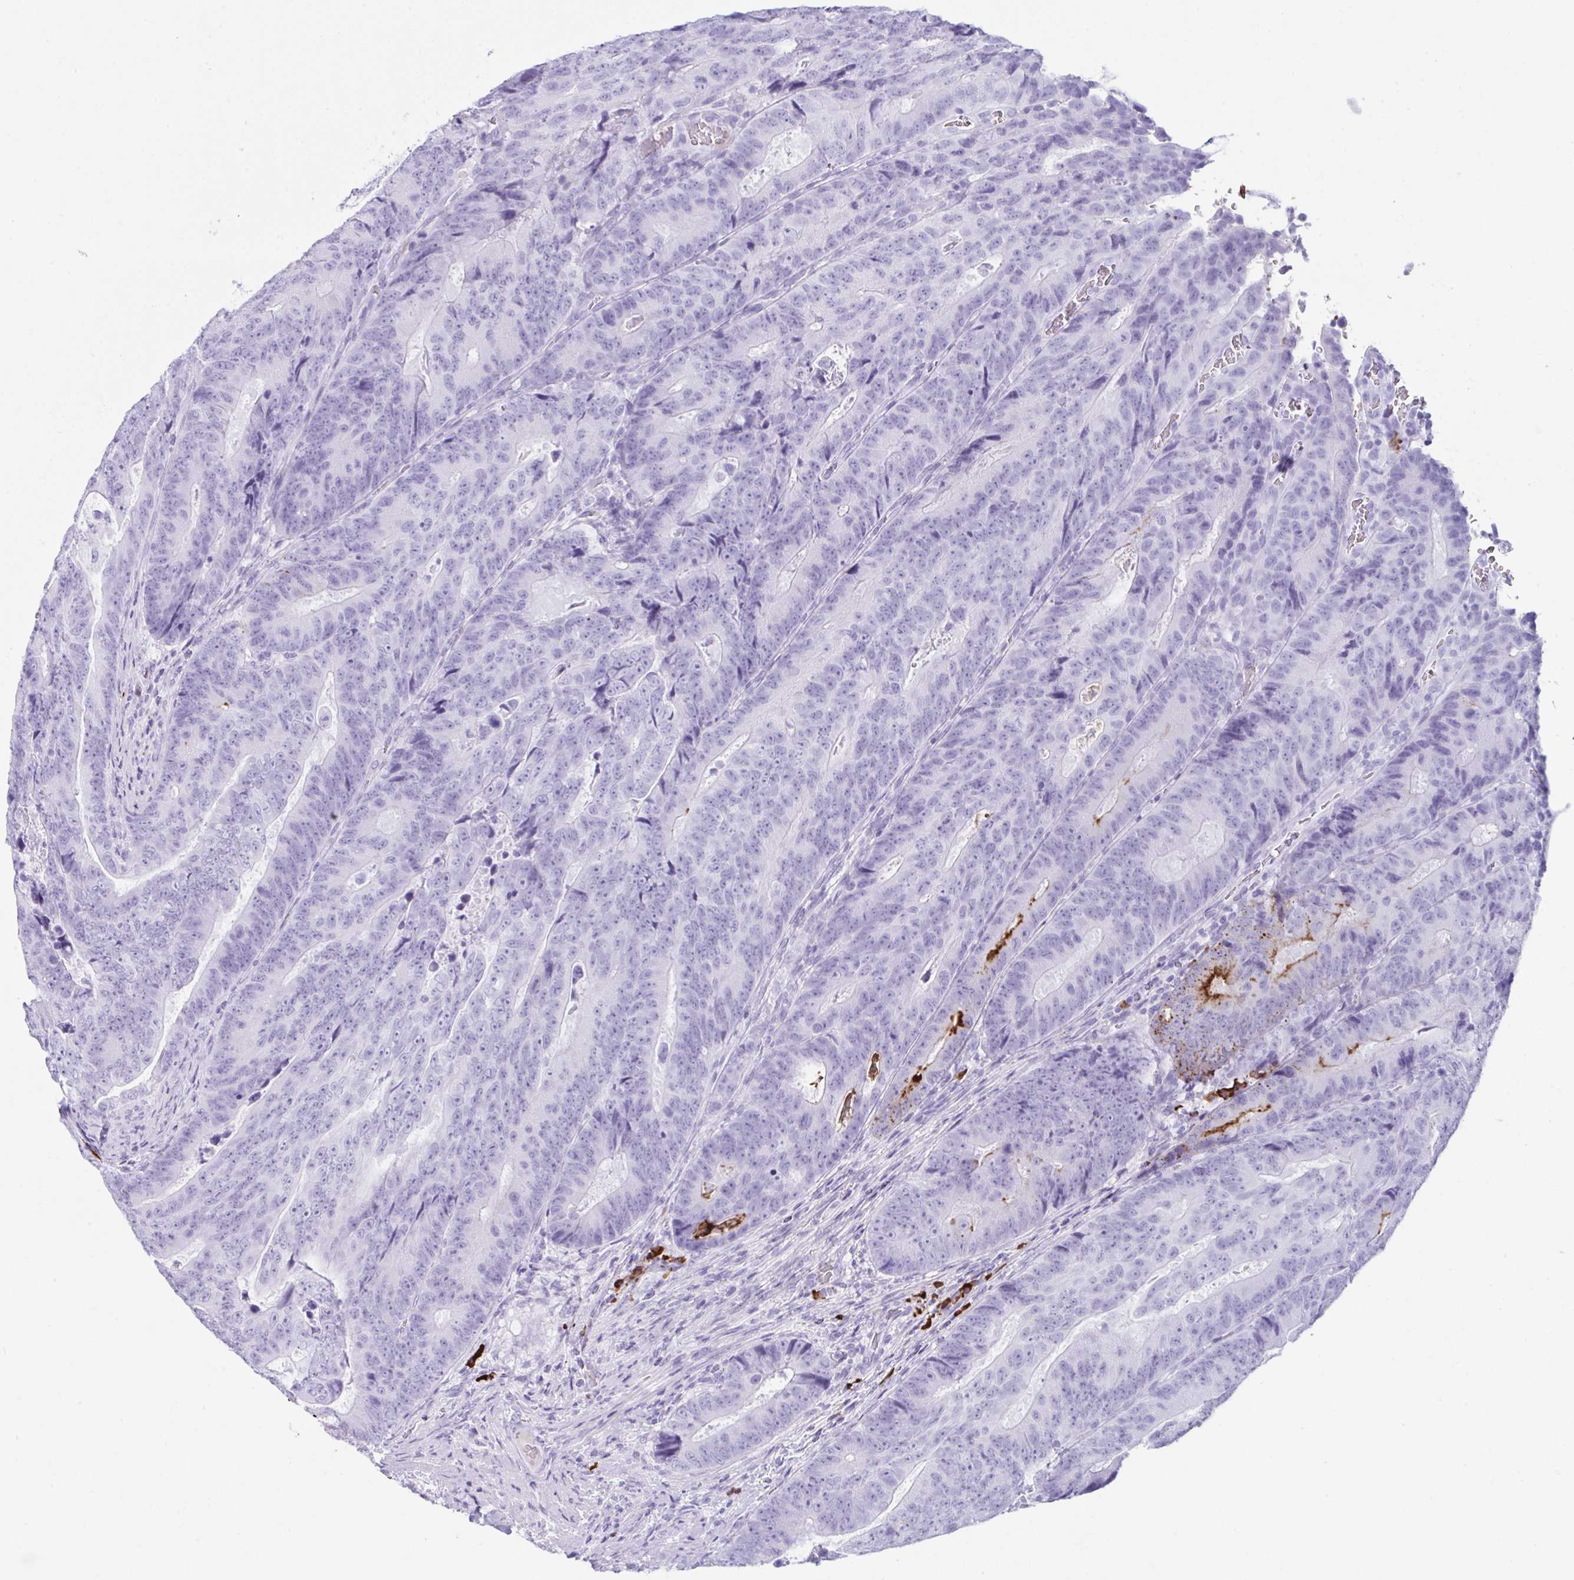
{"staining": {"intensity": "negative", "quantity": "none", "location": "none"}, "tissue": "colorectal cancer", "cell_type": "Tumor cells", "image_type": "cancer", "snomed": [{"axis": "morphology", "description": "Adenocarcinoma, NOS"}, {"axis": "topography", "description": "Colon"}], "caption": "An image of colorectal cancer stained for a protein displays no brown staining in tumor cells.", "gene": "JCHAIN", "patient": {"sex": "female", "age": 48}}